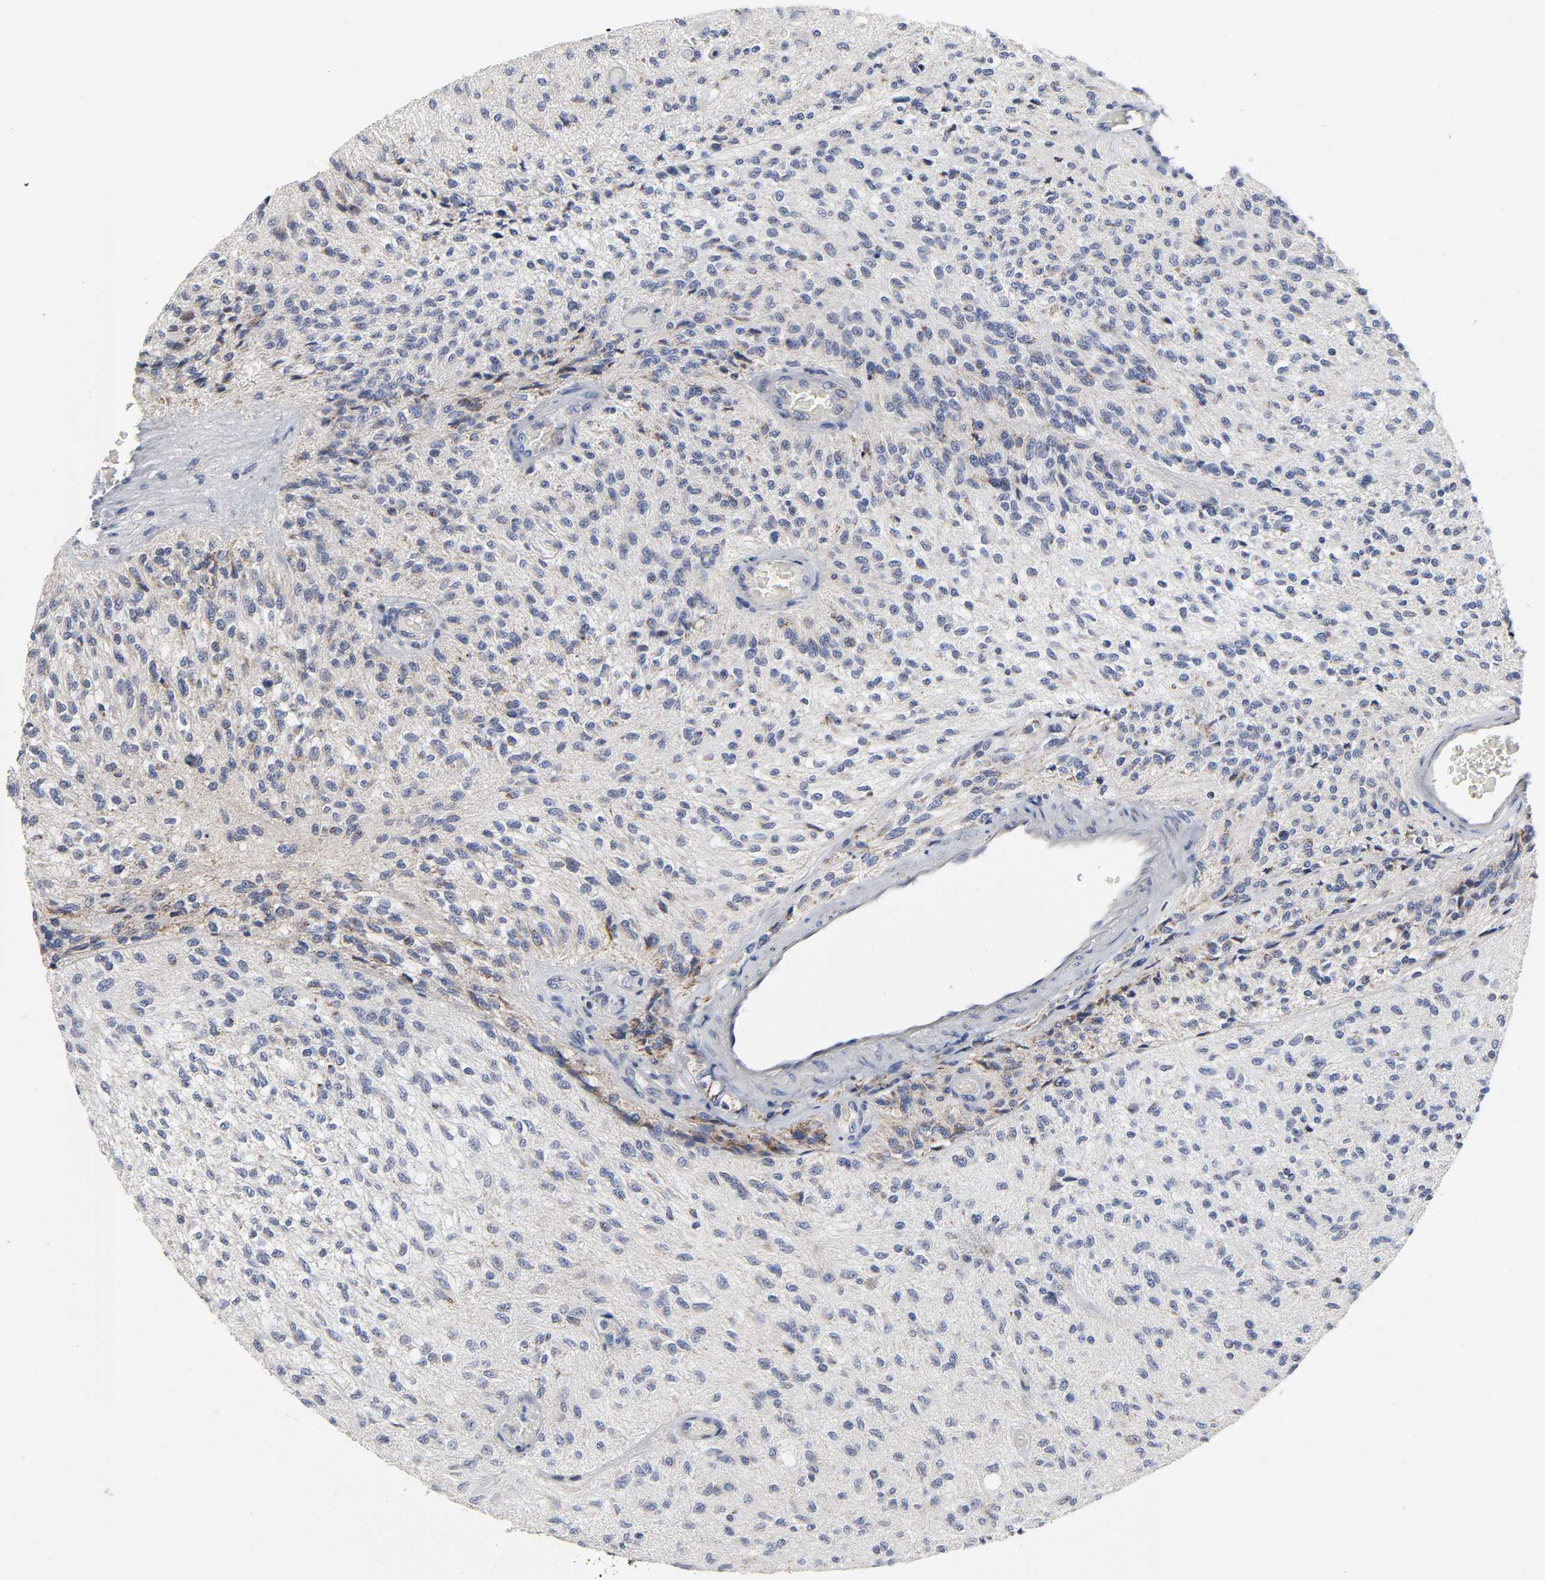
{"staining": {"intensity": "weak", "quantity": "<25%", "location": "cytoplasmic/membranous"}, "tissue": "glioma", "cell_type": "Tumor cells", "image_type": "cancer", "snomed": [{"axis": "morphology", "description": "Normal tissue, NOS"}, {"axis": "morphology", "description": "Glioma, malignant, High grade"}, {"axis": "topography", "description": "Cerebral cortex"}], "caption": "High power microscopy histopathology image of an immunohistochemistry (IHC) histopathology image of glioma, revealing no significant staining in tumor cells. (Brightfield microscopy of DAB immunohistochemistry at high magnification).", "gene": "AOPEP", "patient": {"sex": "male", "age": 77}}